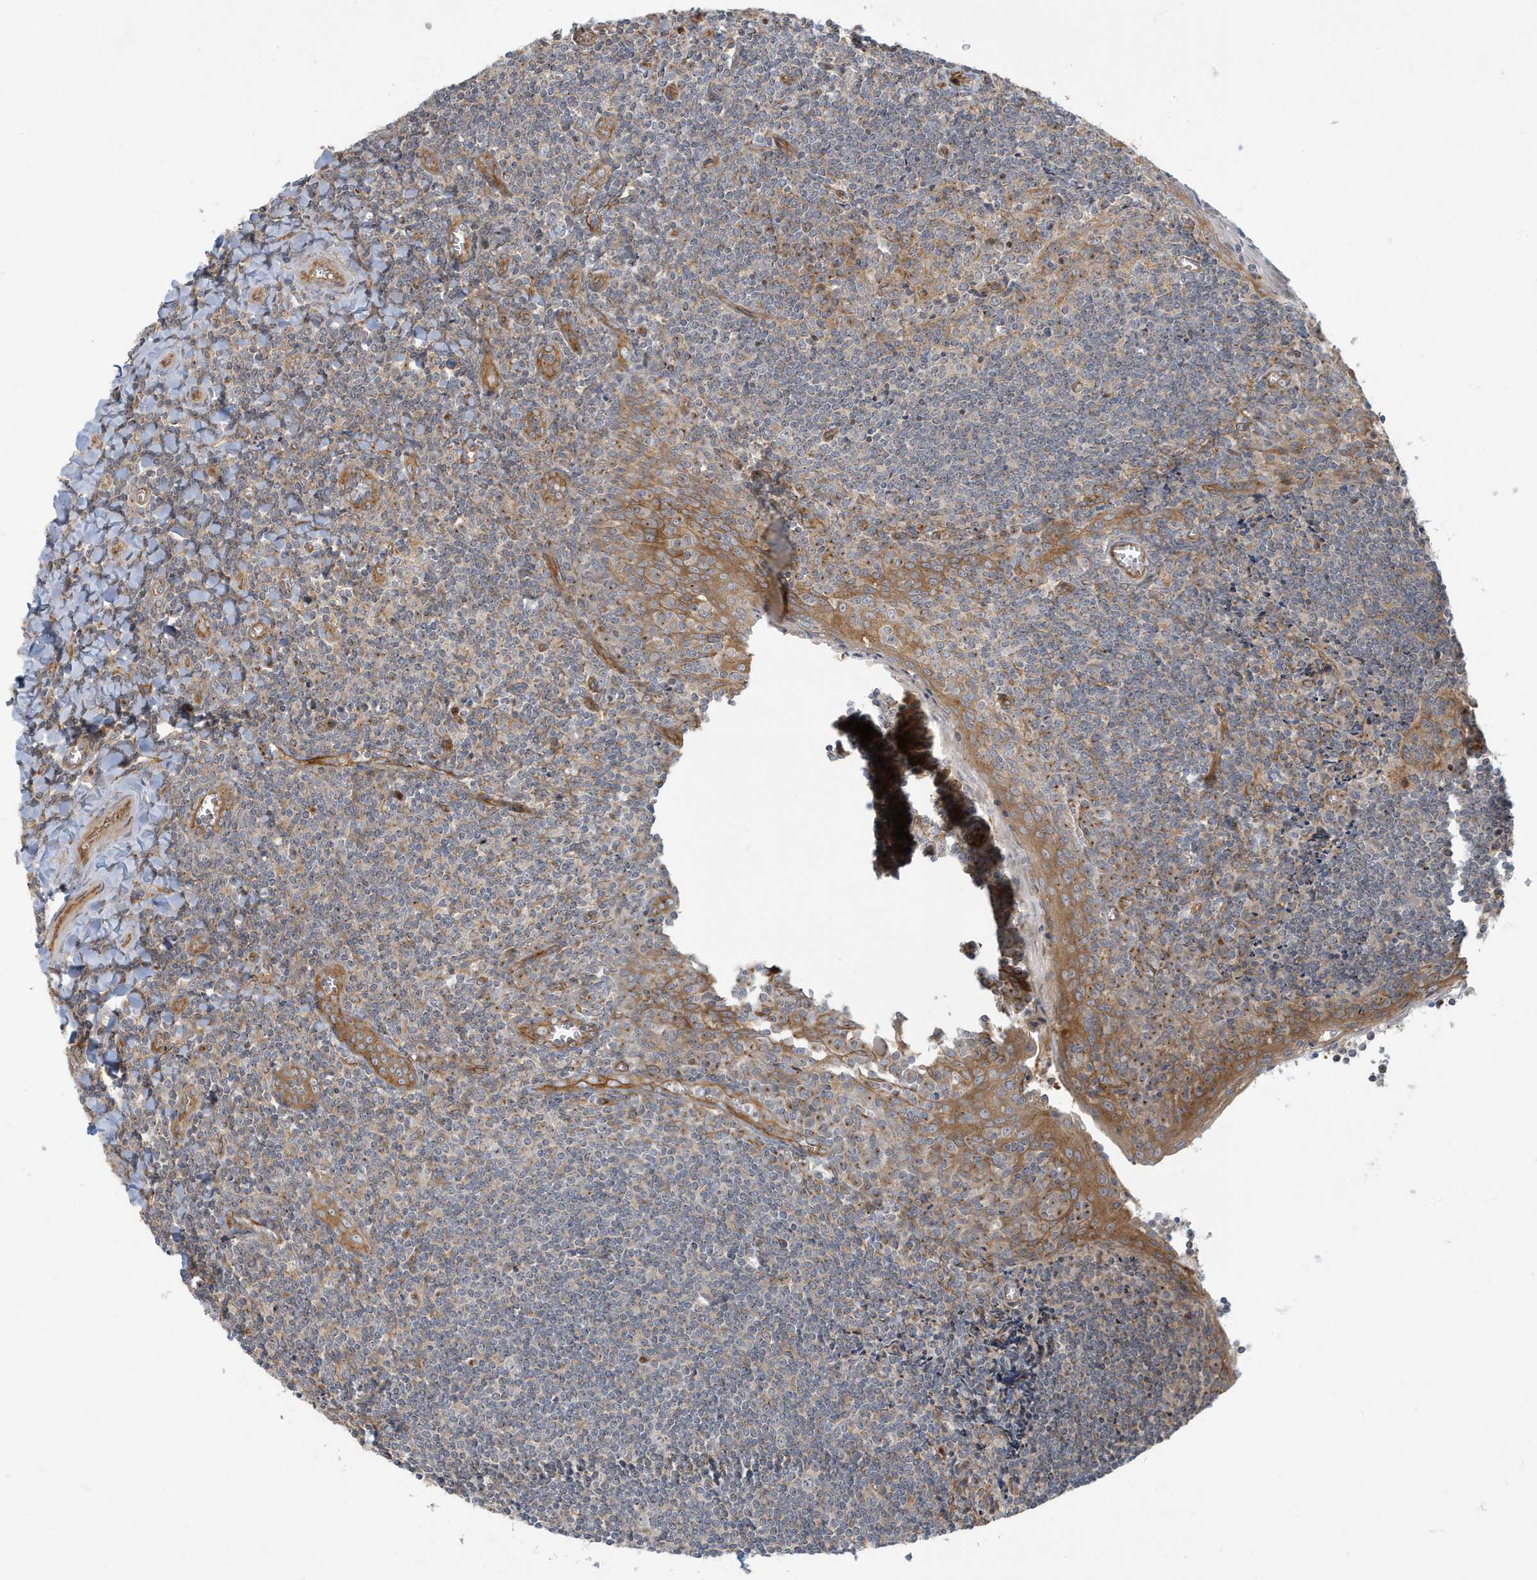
{"staining": {"intensity": "moderate", "quantity": "<25%", "location": "cytoplasmic/membranous"}, "tissue": "tonsil", "cell_type": "Germinal center cells", "image_type": "normal", "snomed": [{"axis": "morphology", "description": "Normal tissue, NOS"}, {"axis": "topography", "description": "Tonsil"}], "caption": "Protein staining demonstrates moderate cytoplasmic/membranous positivity in approximately <25% of germinal center cells in unremarkable tonsil.", "gene": "ATP23", "patient": {"sex": "male", "age": 27}}